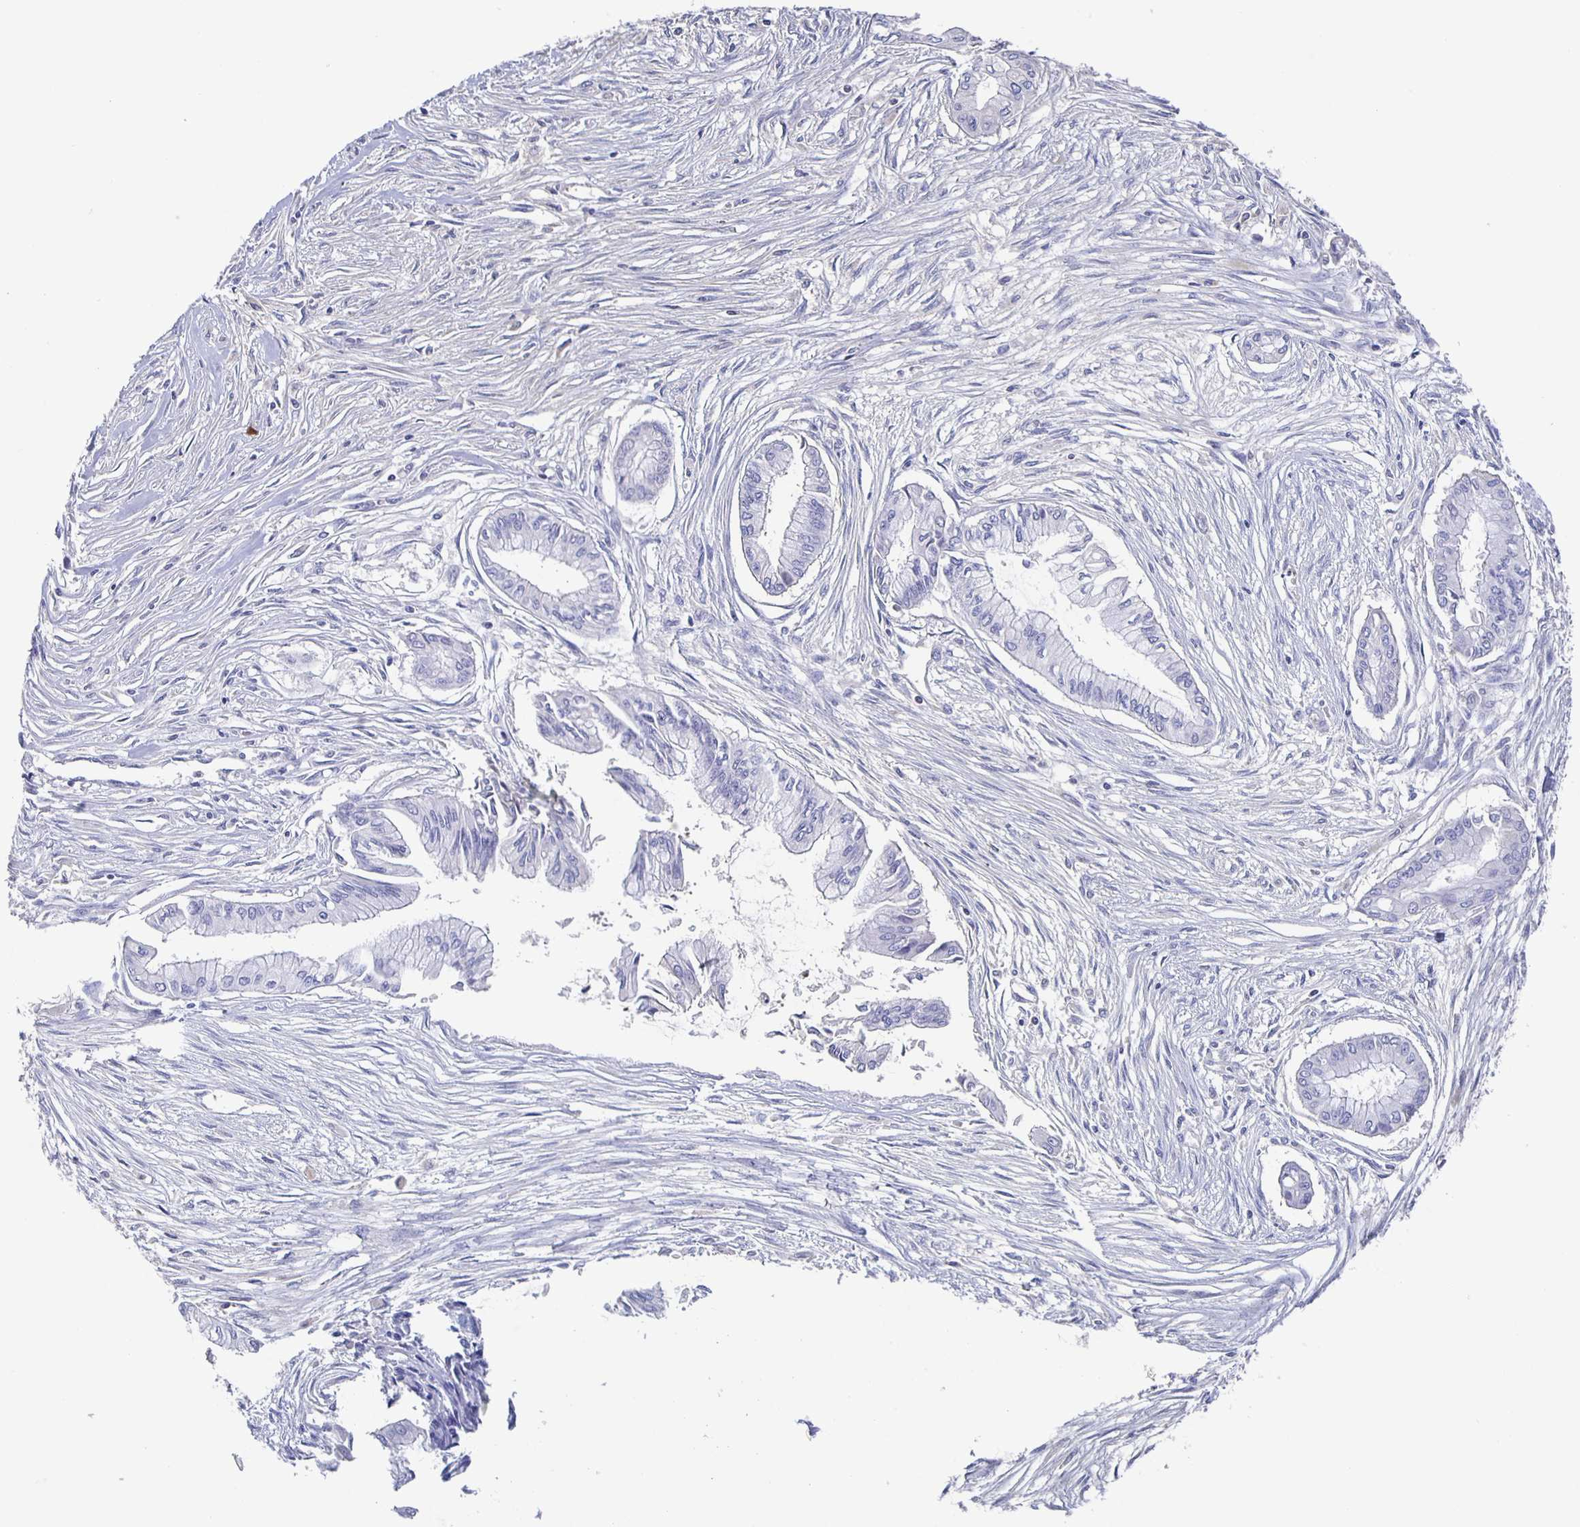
{"staining": {"intensity": "negative", "quantity": "none", "location": "none"}, "tissue": "pancreatic cancer", "cell_type": "Tumor cells", "image_type": "cancer", "snomed": [{"axis": "morphology", "description": "Adenocarcinoma, NOS"}, {"axis": "topography", "description": "Pancreas"}], "caption": "Histopathology image shows no protein expression in tumor cells of pancreatic adenocarcinoma tissue.", "gene": "FGA", "patient": {"sex": "female", "age": 68}}